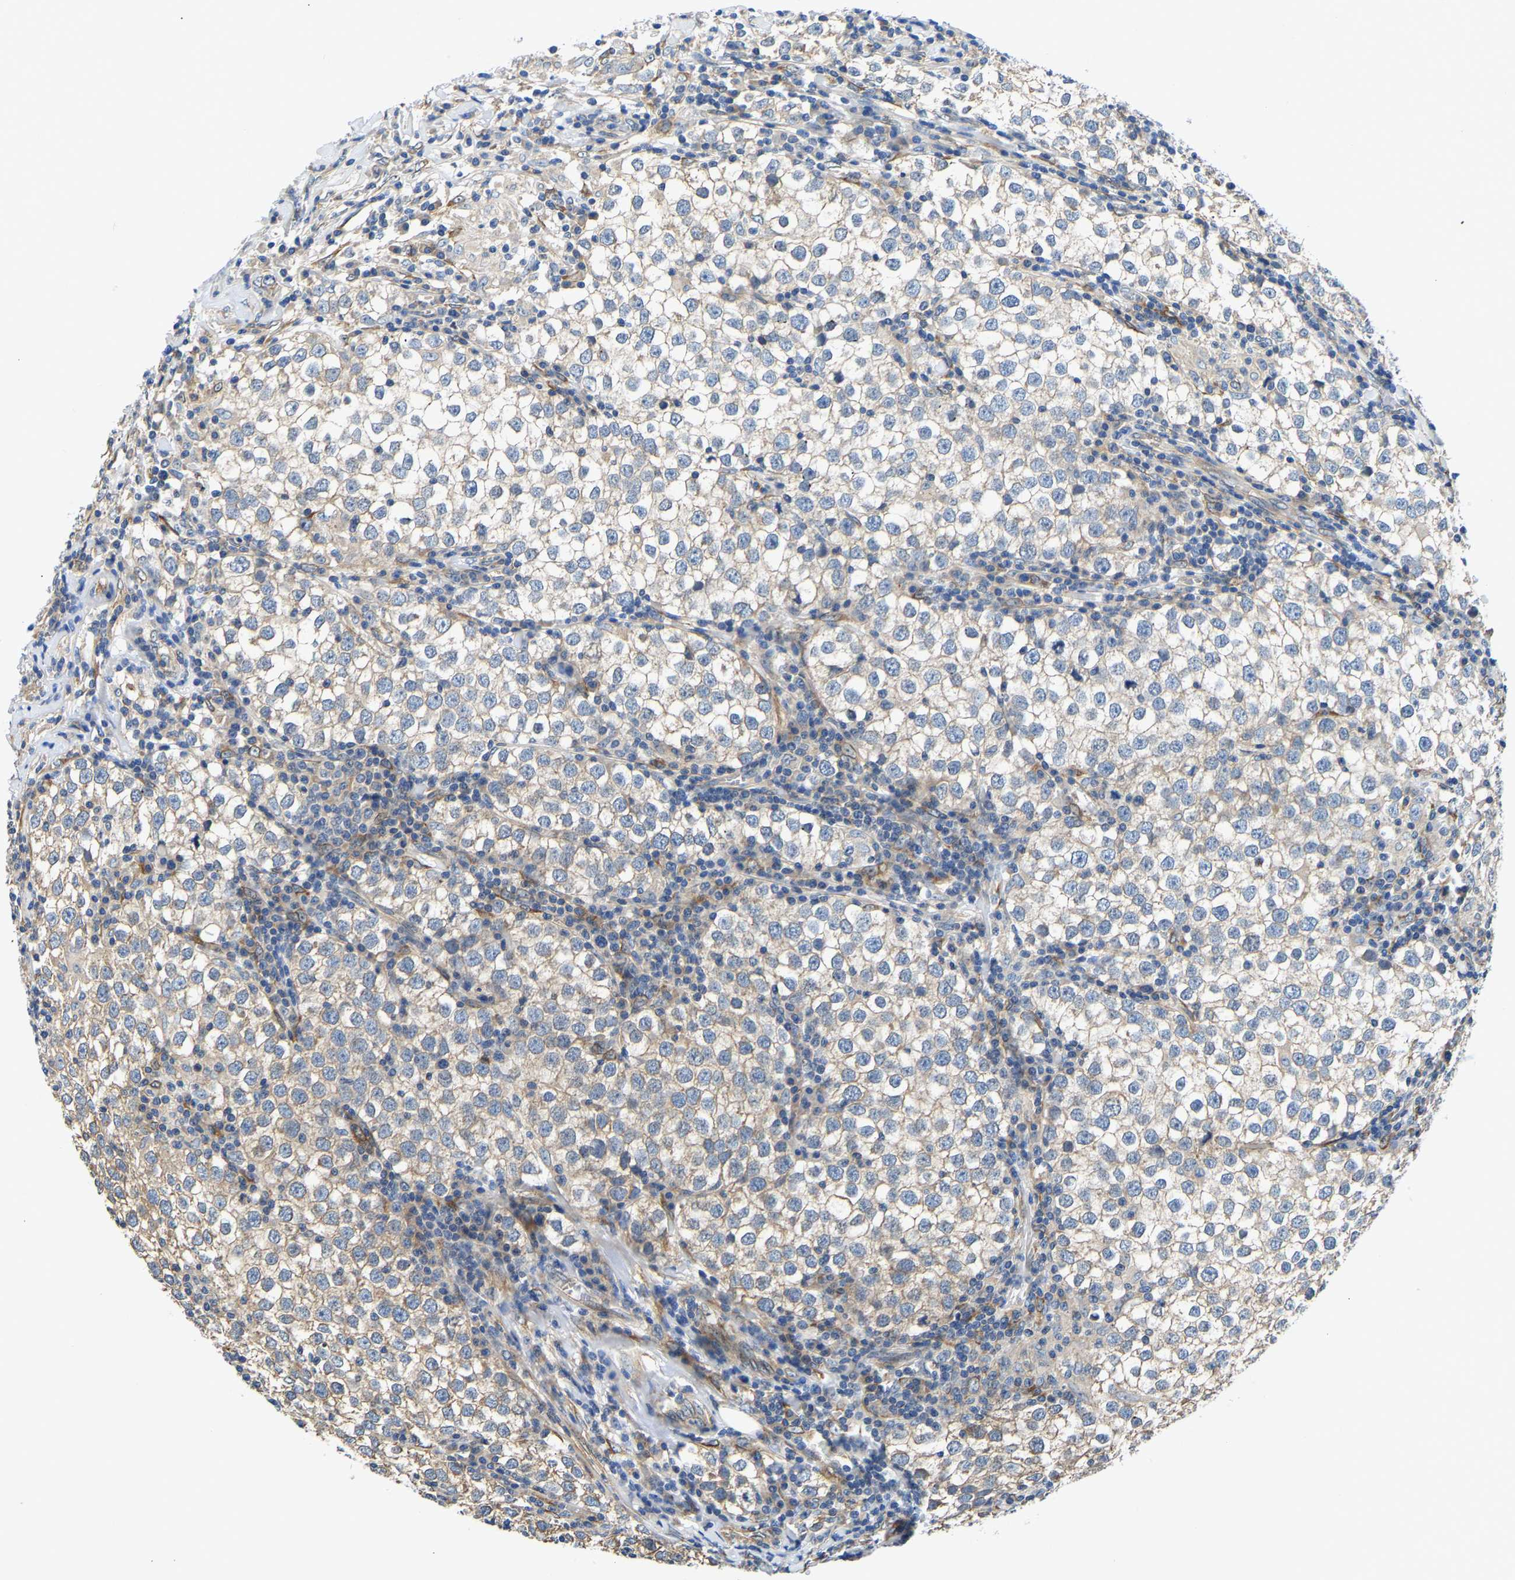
{"staining": {"intensity": "weak", "quantity": "<25%", "location": "cytoplasmic/membranous"}, "tissue": "testis cancer", "cell_type": "Tumor cells", "image_type": "cancer", "snomed": [{"axis": "morphology", "description": "Seminoma, NOS"}, {"axis": "morphology", "description": "Carcinoma, Embryonal, NOS"}, {"axis": "topography", "description": "Testis"}], "caption": "Protein analysis of testis cancer displays no significant expression in tumor cells. The staining is performed using DAB (3,3'-diaminobenzidine) brown chromogen with nuclei counter-stained in using hematoxylin.", "gene": "ARL6IP5", "patient": {"sex": "male", "age": 36}}